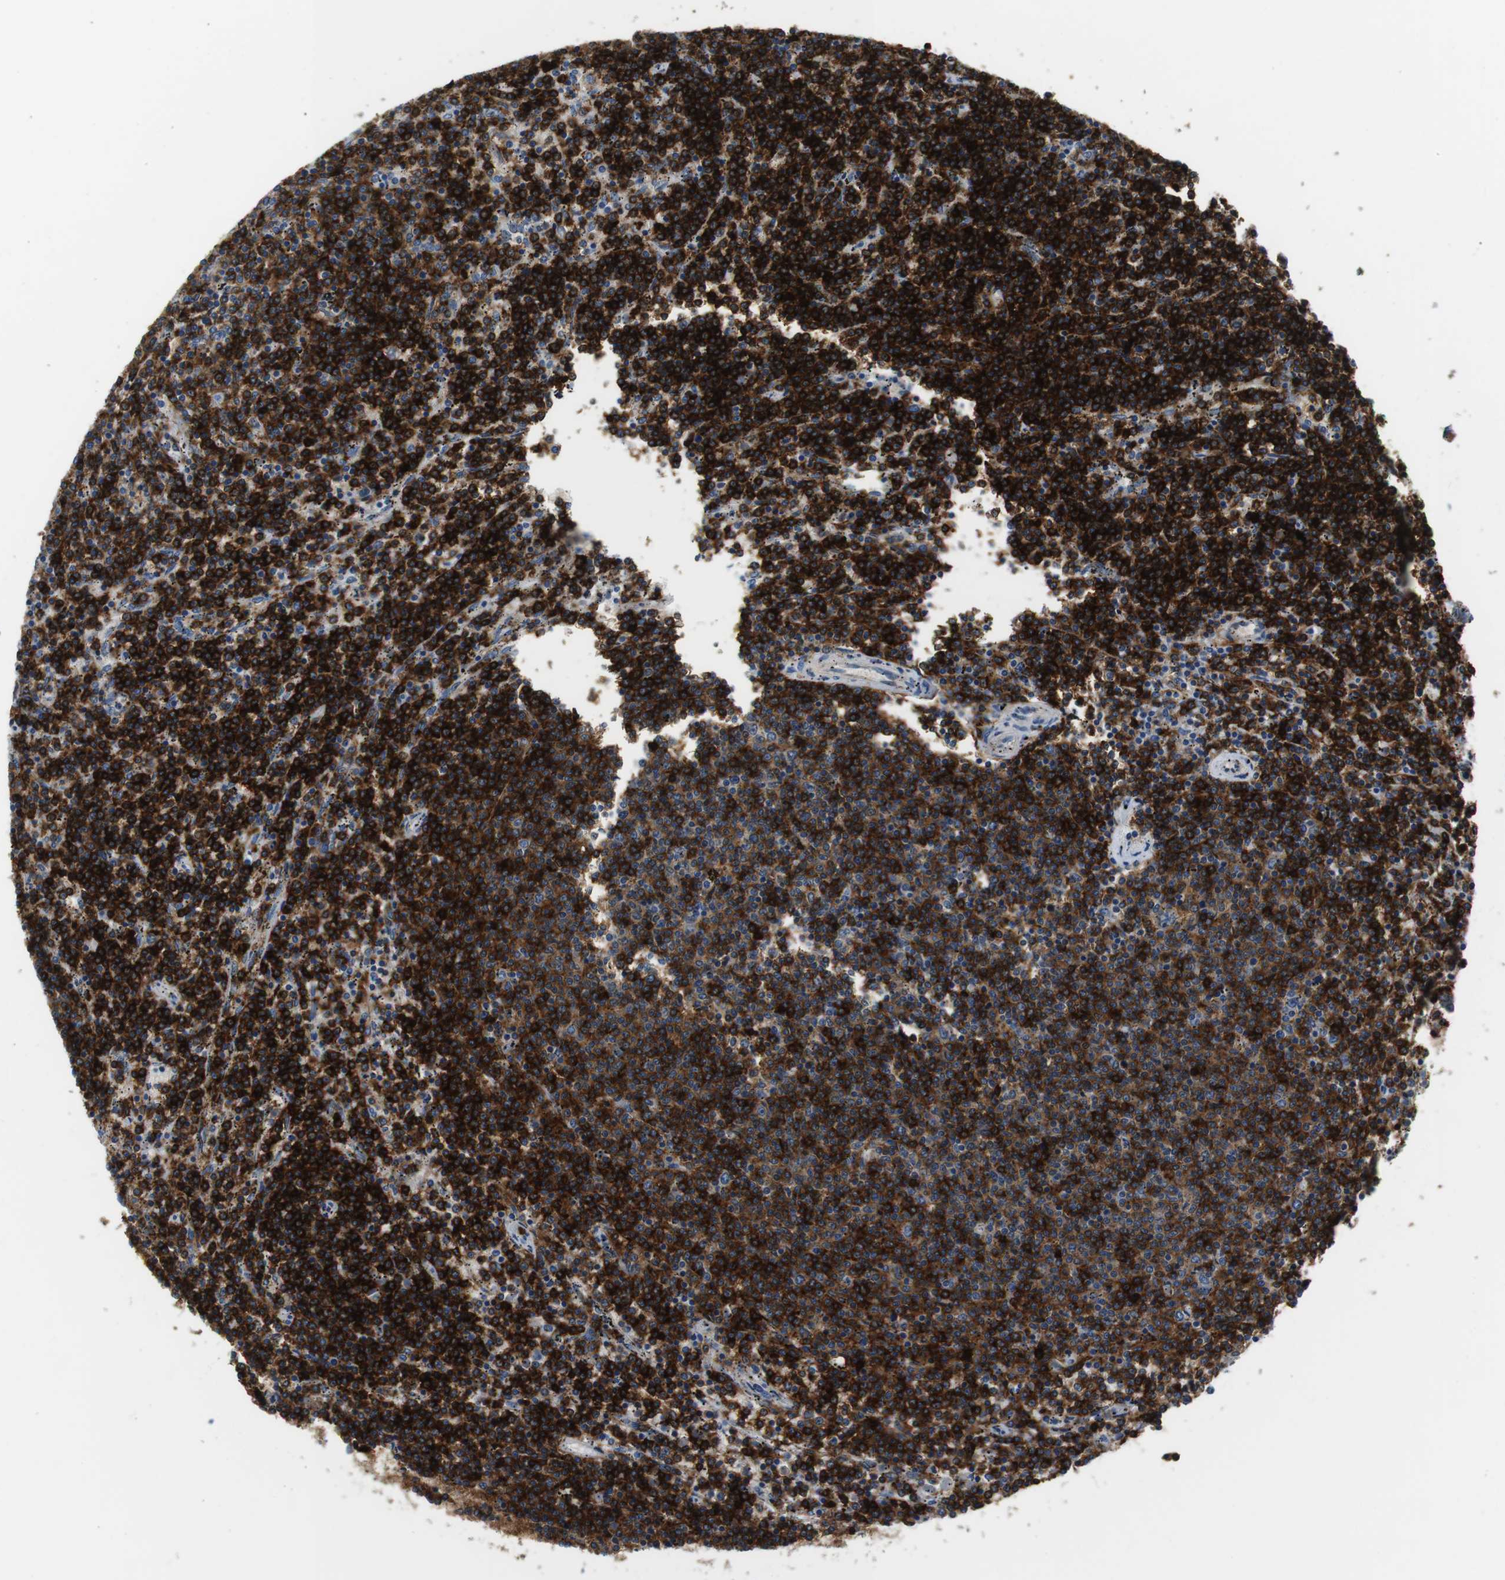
{"staining": {"intensity": "strong", "quantity": ">75%", "location": "cytoplasmic/membranous"}, "tissue": "lymphoma", "cell_type": "Tumor cells", "image_type": "cancer", "snomed": [{"axis": "morphology", "description": "Malignant lymphoma, non-Hodgkin's type, Low grade"}, {"axis": "topography", "description": "Spleen"}], "caption": "Immunohistochemical staining of lymphoma displays high levels of strong cytoplasmic/membranous expression in approximately >75% of tumor cells.", "gene": "IGHD", "patient": {"sex": "female", "age": 50}}